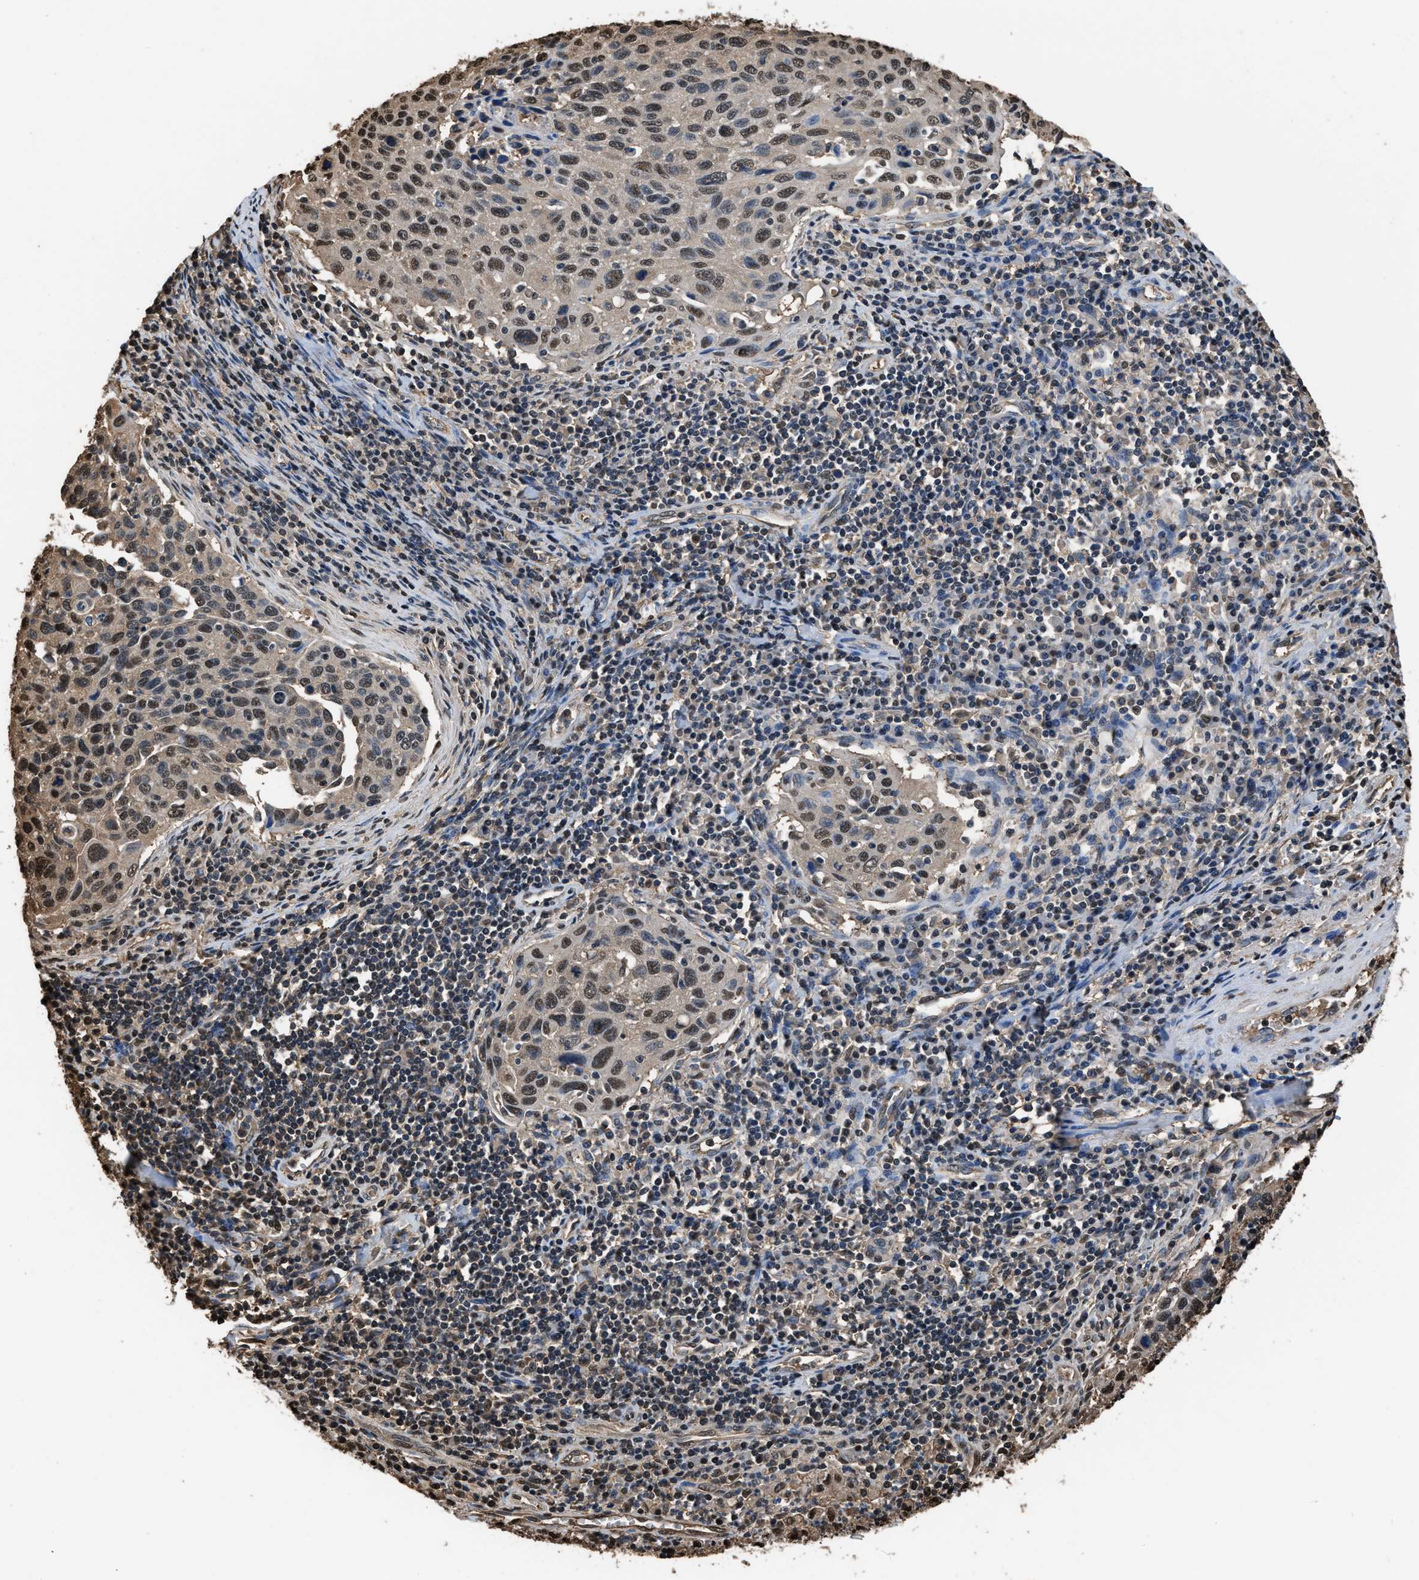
{"staining": {"intensity": "moderate", "quantity": ">75%", "location": "cytoplasmic/membranous,nuclear"}, "tissue": "cervical cancer", "cell_type": "Tumor cells", "image_type": "cancer", "snomed": [{"axis": "morphology", "description": "Squamous cell carcinoma, NOS"}, {"axis": "topography", "description": "Cervix"}], "caption": "IHC photomicrograph of human squamous cell carcinoma (cervical) stained for a protein (brown), which displays medium levels of moderate cytoplasmic/membranous and nuclear expression in about >75% of tumor cells.", "gene": "FNTA", "patient": {"sex": "female", "age": 53}}